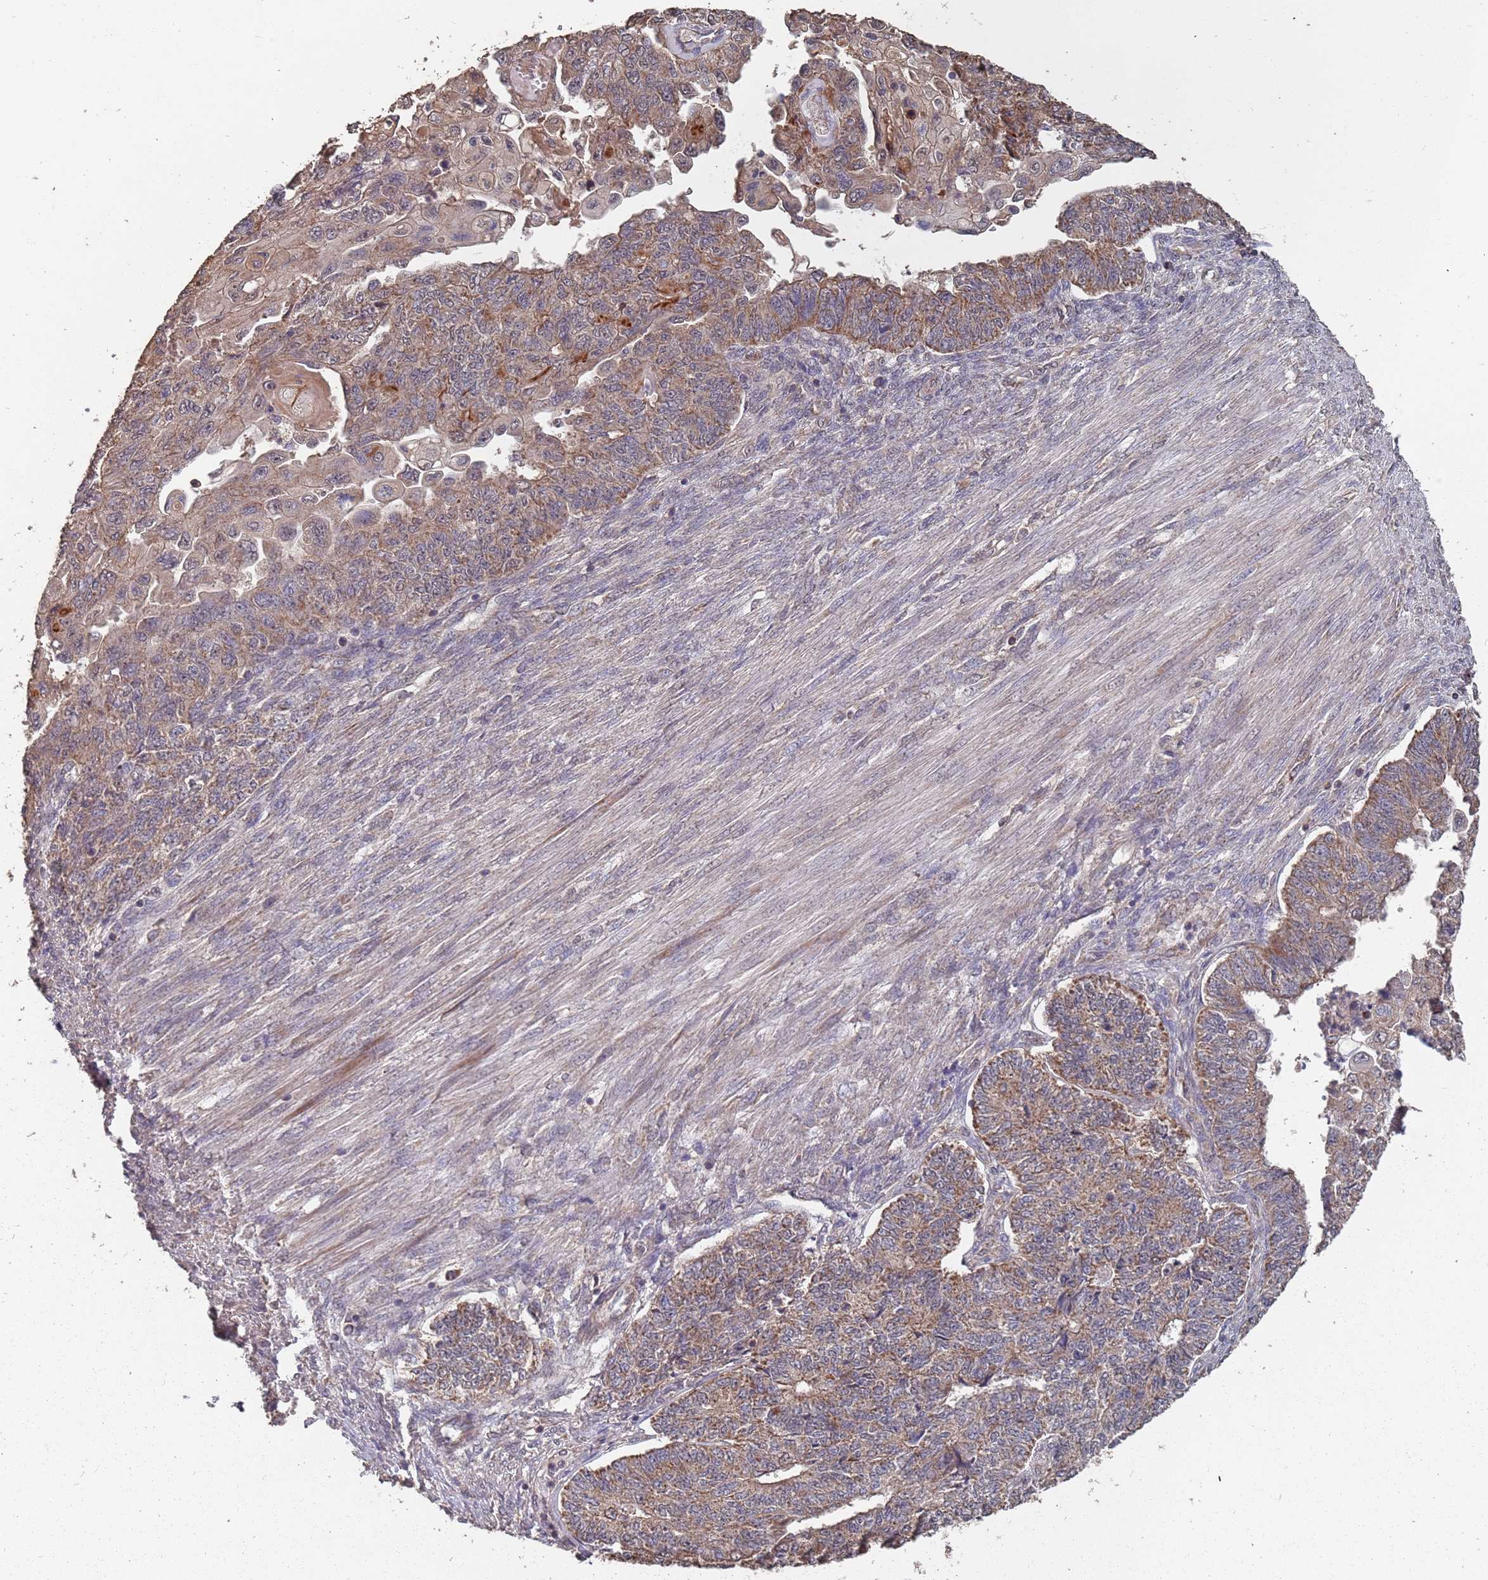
{"staining": {"intensity": "weak", "quantity": ">75%", "location": "cytoplasmic/membranous"}, "tissue": "endometrial cancer", "cell_type": "Tumor cells", "image_type": "cancer", "snomed": [{"axis": "morphology", "description": "Adenocarcinoma, NOS"}, {"axis": "topography", "description": "Endometrium"}], "caption": "This is an image of immunohistochemistry (IHC) staining of endometrial cancer (adenocarcinoma), which shows weak staining in the cytoplasmic/membranous of tumor cells.", "gene": "PRORP", "patient": {"sex": "female", "age": 32}}